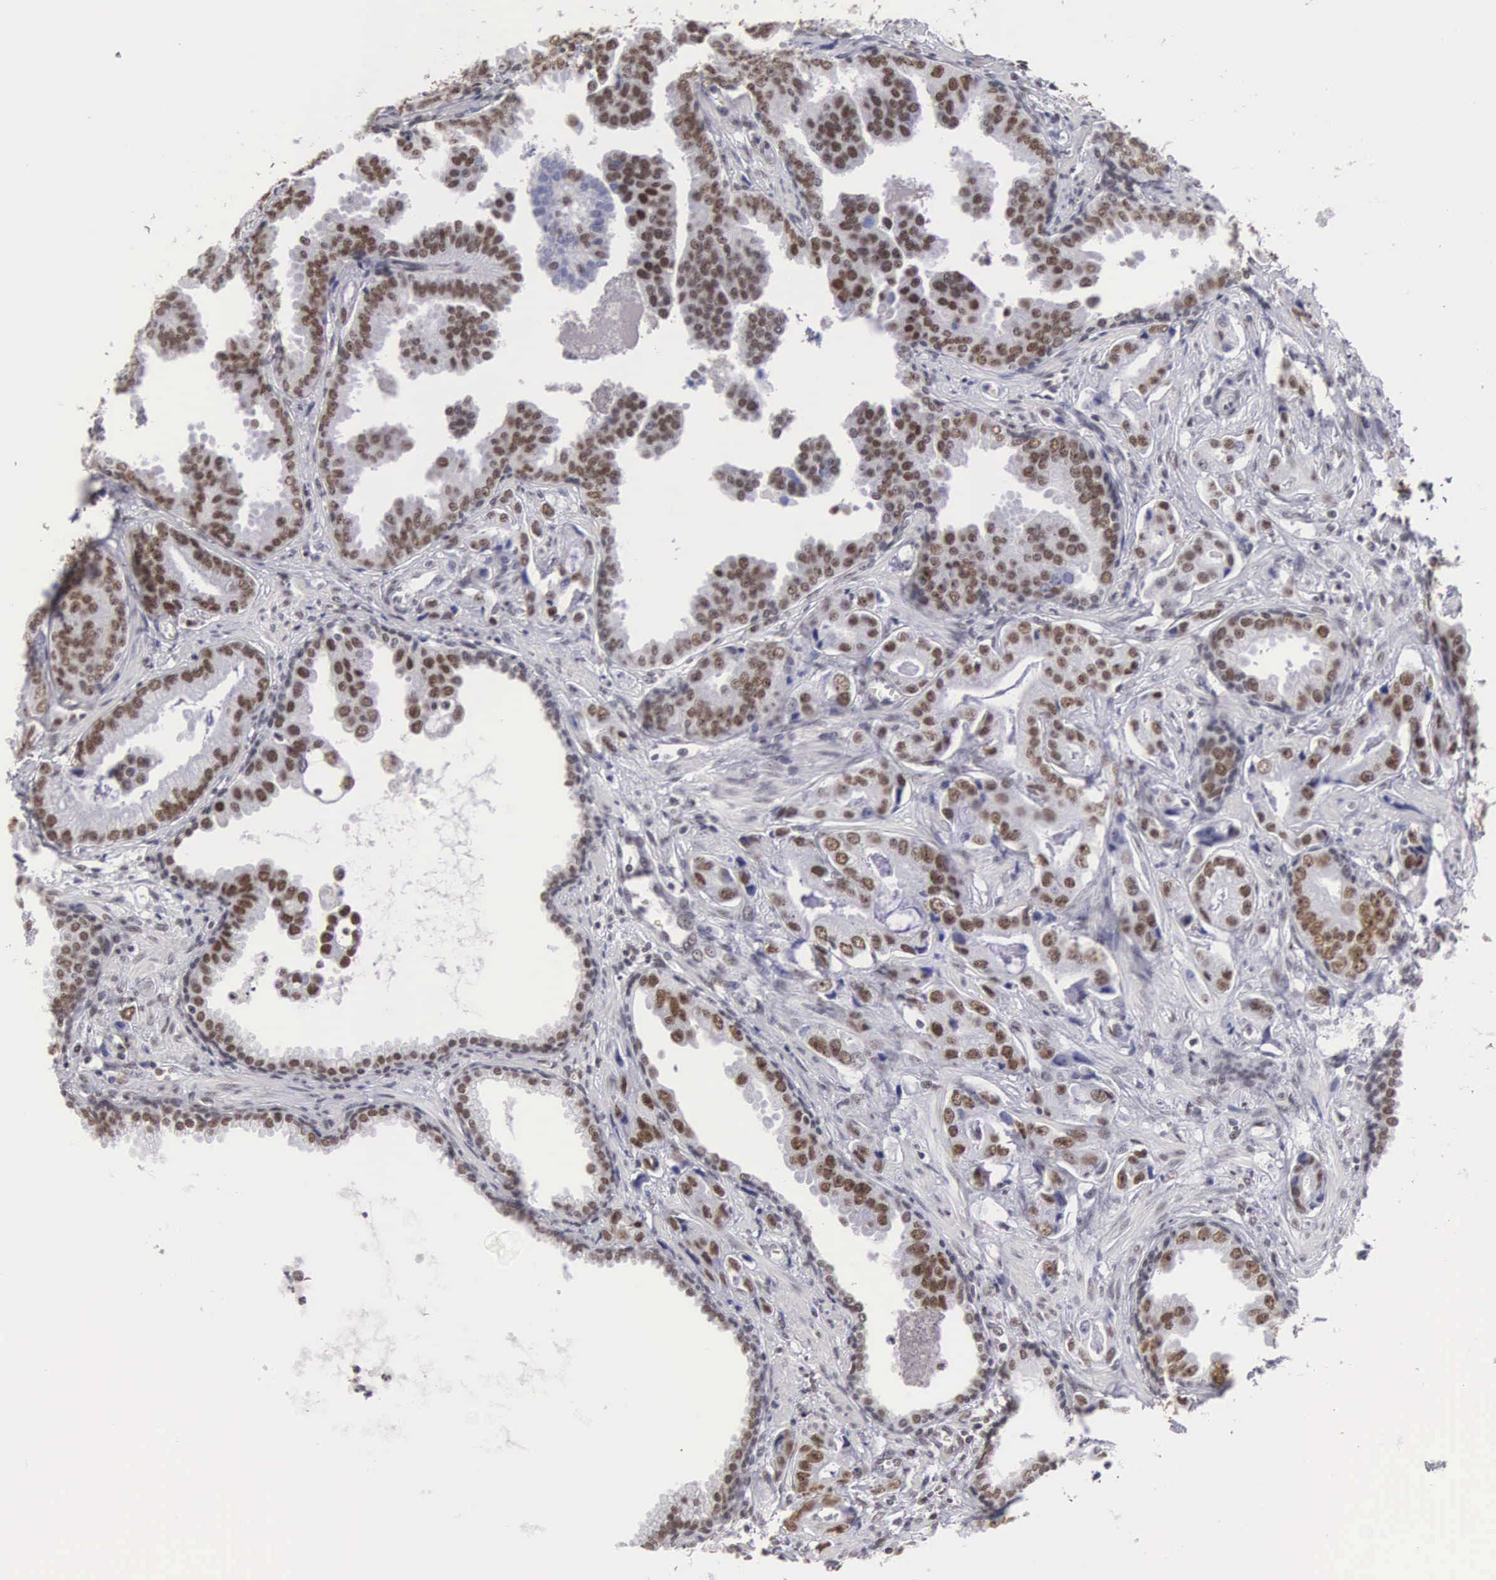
{"staining": {"intensity": "moderate", "quantity": "25%-75%", "location": "nuclear"}, "tissue": "prostate cancer", "cell_type": "Tumor cells", "image_type": "cancer", "snomed": [{"axis": "morphology", "description": "Adenocarcinoma, Low grade"}, {"axis": "topography", "description": "Prostate"}], "caption": "IHC of prostate cancer demonstrates medium levels of moderate nuclear expression in approximately 25%-75% of tumor cells.", "gene": "CSTF2", "patient": {"sex": "male", "age": 65}}